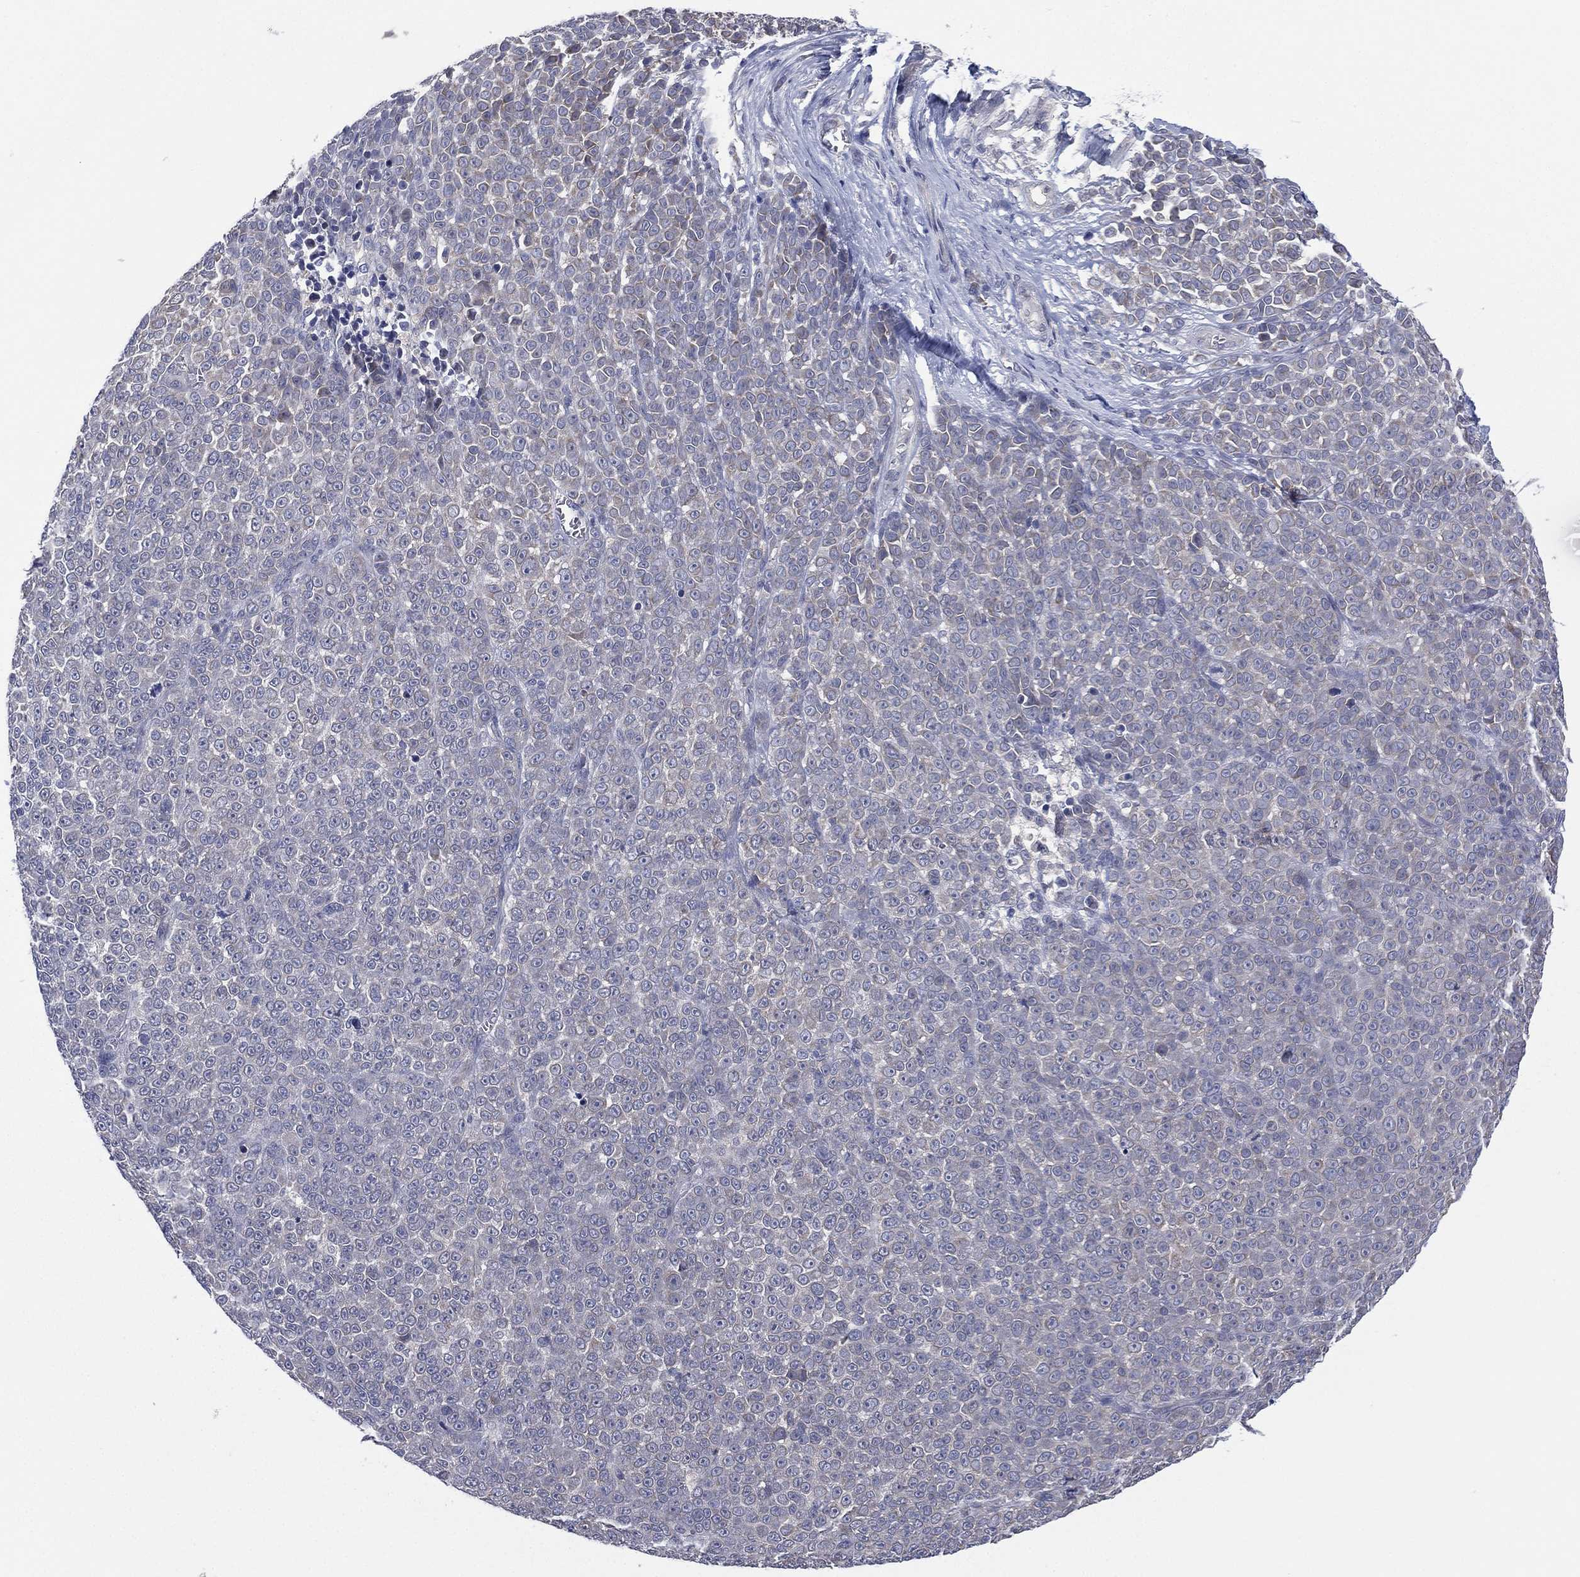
{"staining": {"intensity": "negative", "quantity": "none", "location": "none"}, "tissue": "melanoma", "cell_type": "Tumor cells", "image_type": "cancer", "snomed": [{"axis": "morphology", "description": "Malignant melanoma, NOS"}, {"axis": "topography", "description": "Skin"}], "caption": "Immunohistochemical staining of human malignant melanoma displays no significant expression in tumor cells.", "gene": "MPP7", "patient": {"sex": "female", "age": 95}}